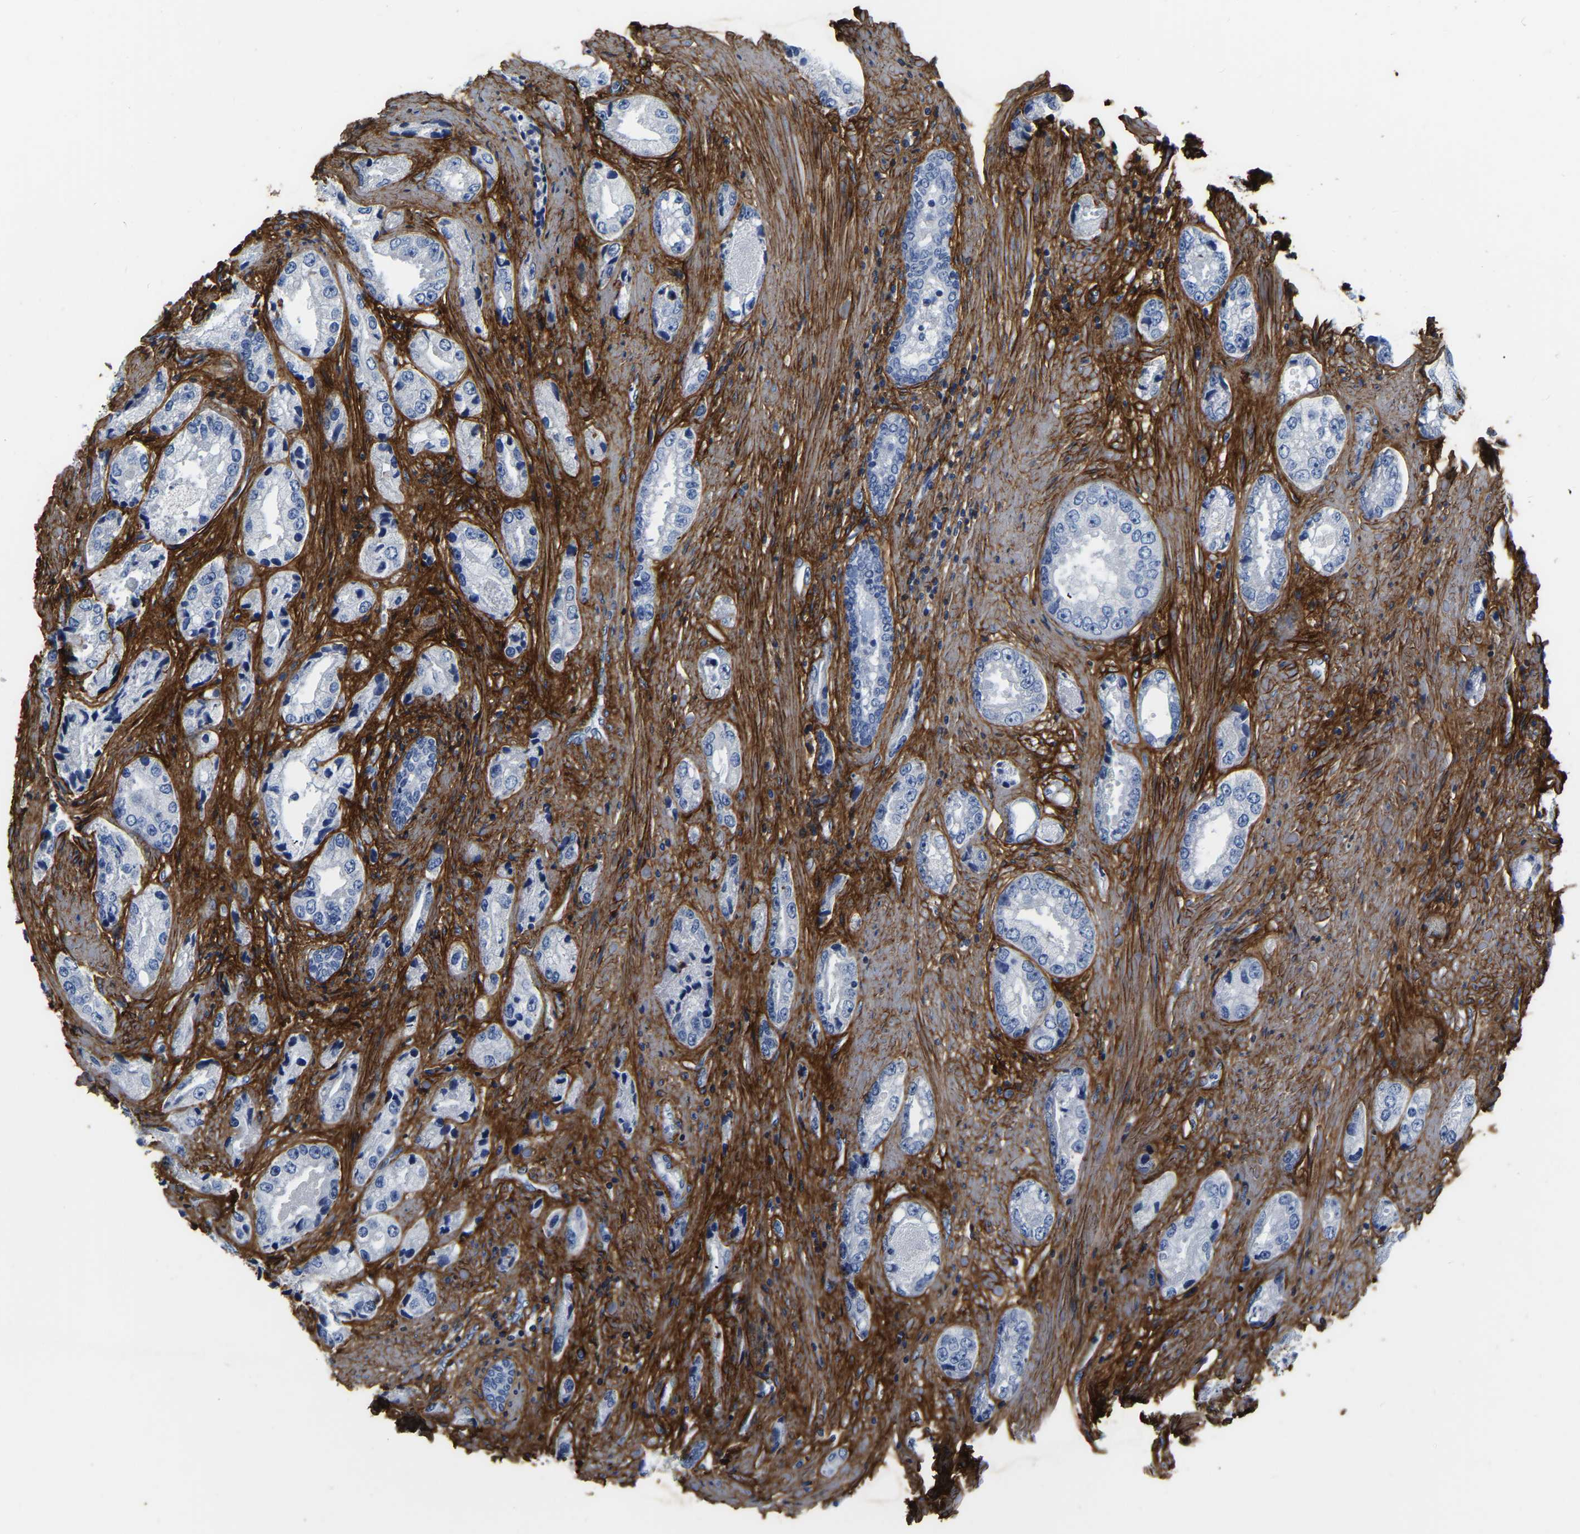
{"staining": {"intensity": "negative", "quantity": "none", "location": "none"}, "tissue": "prostate cancer", "cell_type": "Tumor cells", "image_type": "cancer", "snomed": [{"axis": "morphology", "description": "Adenocarcinoma, High grade"}, {"axis": "topography", "description": "Prostate"}], "caption": "DAB (3,3'-diaminobenzidine) immunohistochemical staining of prostate cancer shows no significant staining in tumor cells. (DAB immunohistochemistry visualized using brightfield microscopy, high magnification).", "gene": "COL6A1", "patient": {"sex": "male", "age": 61}}